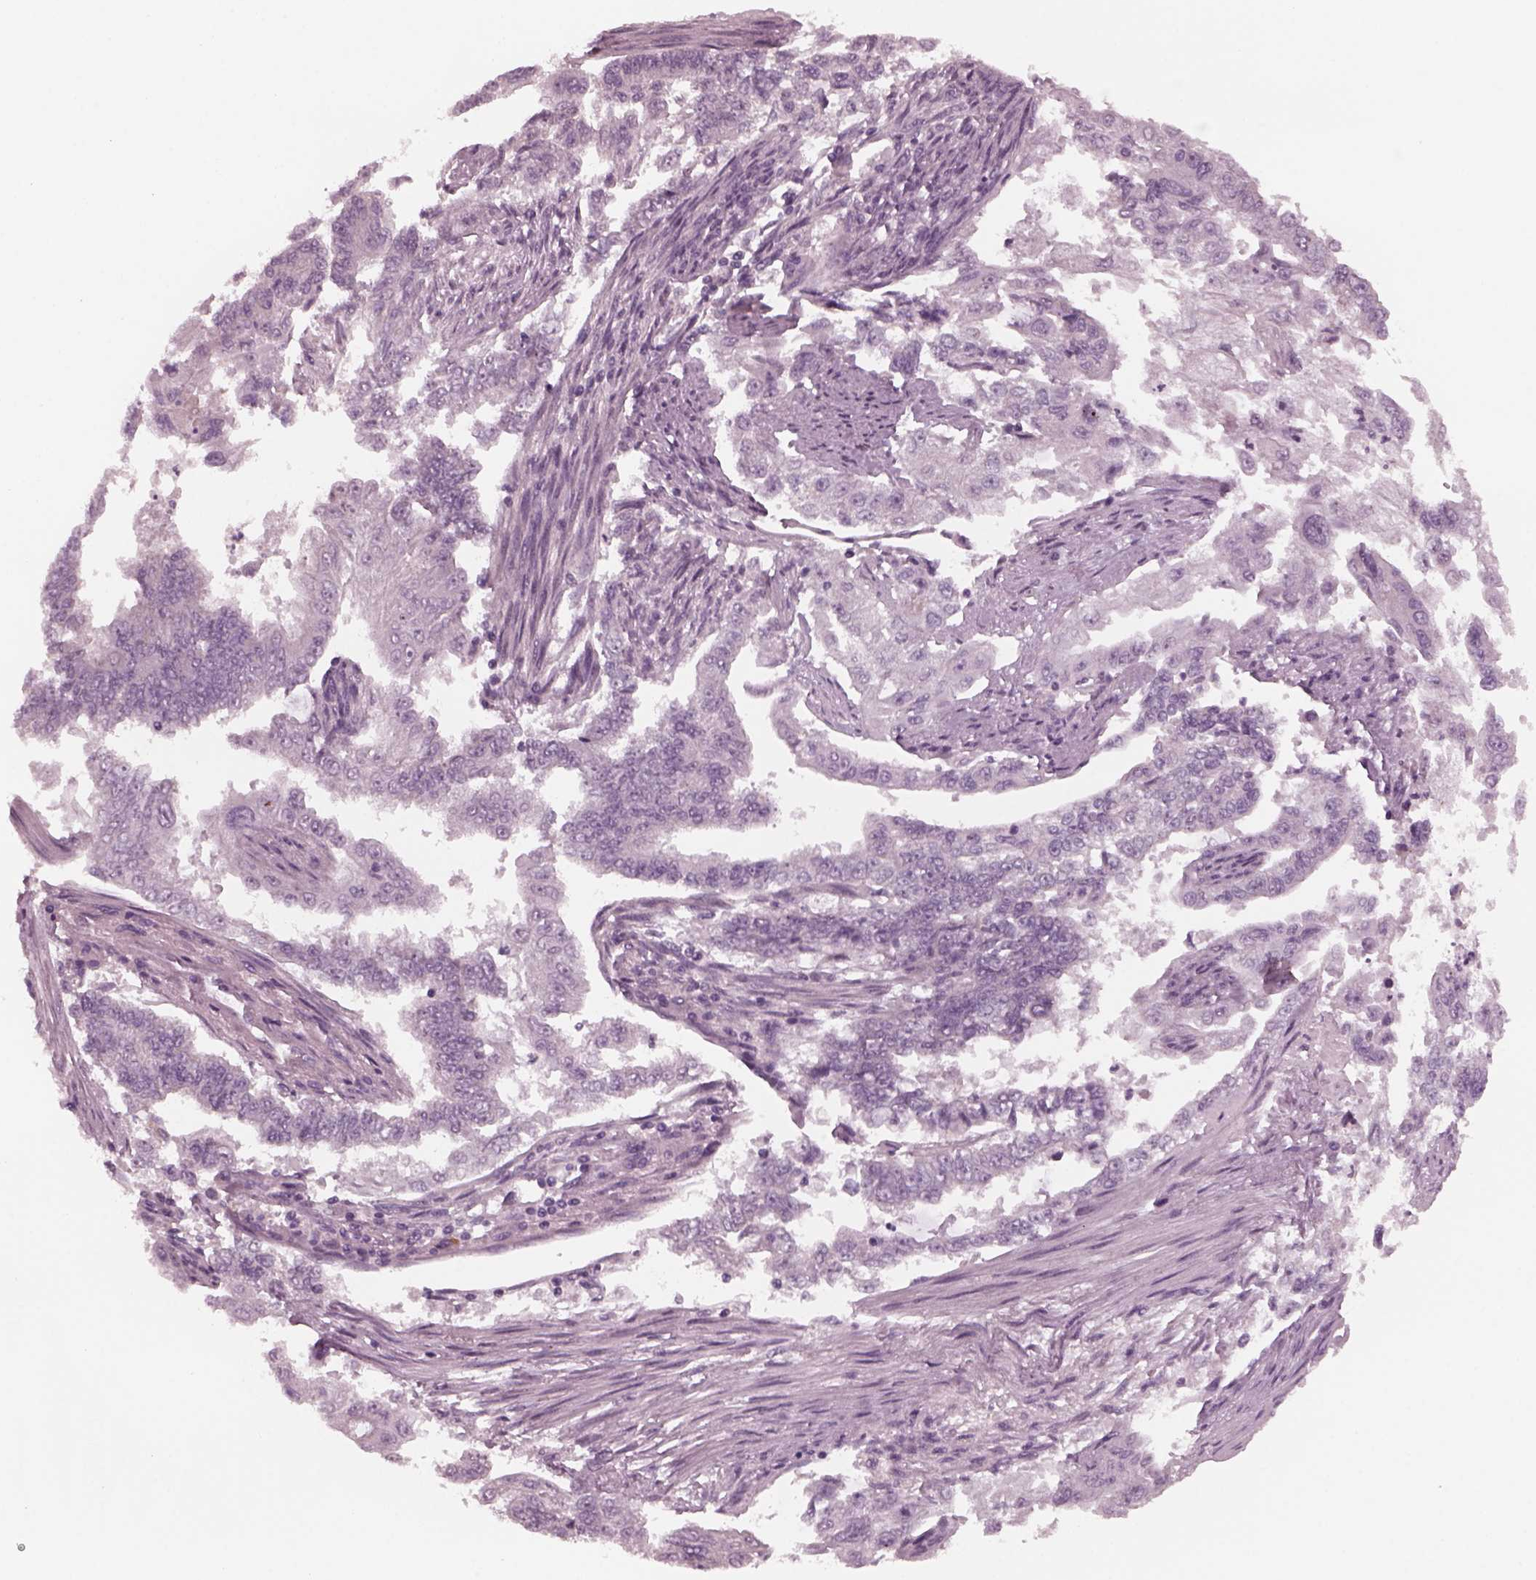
{"staining": {"intensity": "negative", "quantity": "none", "location": "none"}, "tissue": "endometrial cancer", "cell_type": "Tumor cells", "image_type": "cancer", "snomed": [{"axis": "morphology", "description": "Adenocarcinoma, NOS"}, {"axis": "topography", "description": "Uterus"}], "caption": "Tumor cells are negative for protein expression in human endometrial adenocarcinoma.", "gene": "YY2", "patient": {"sex": "female", "age": 59}}